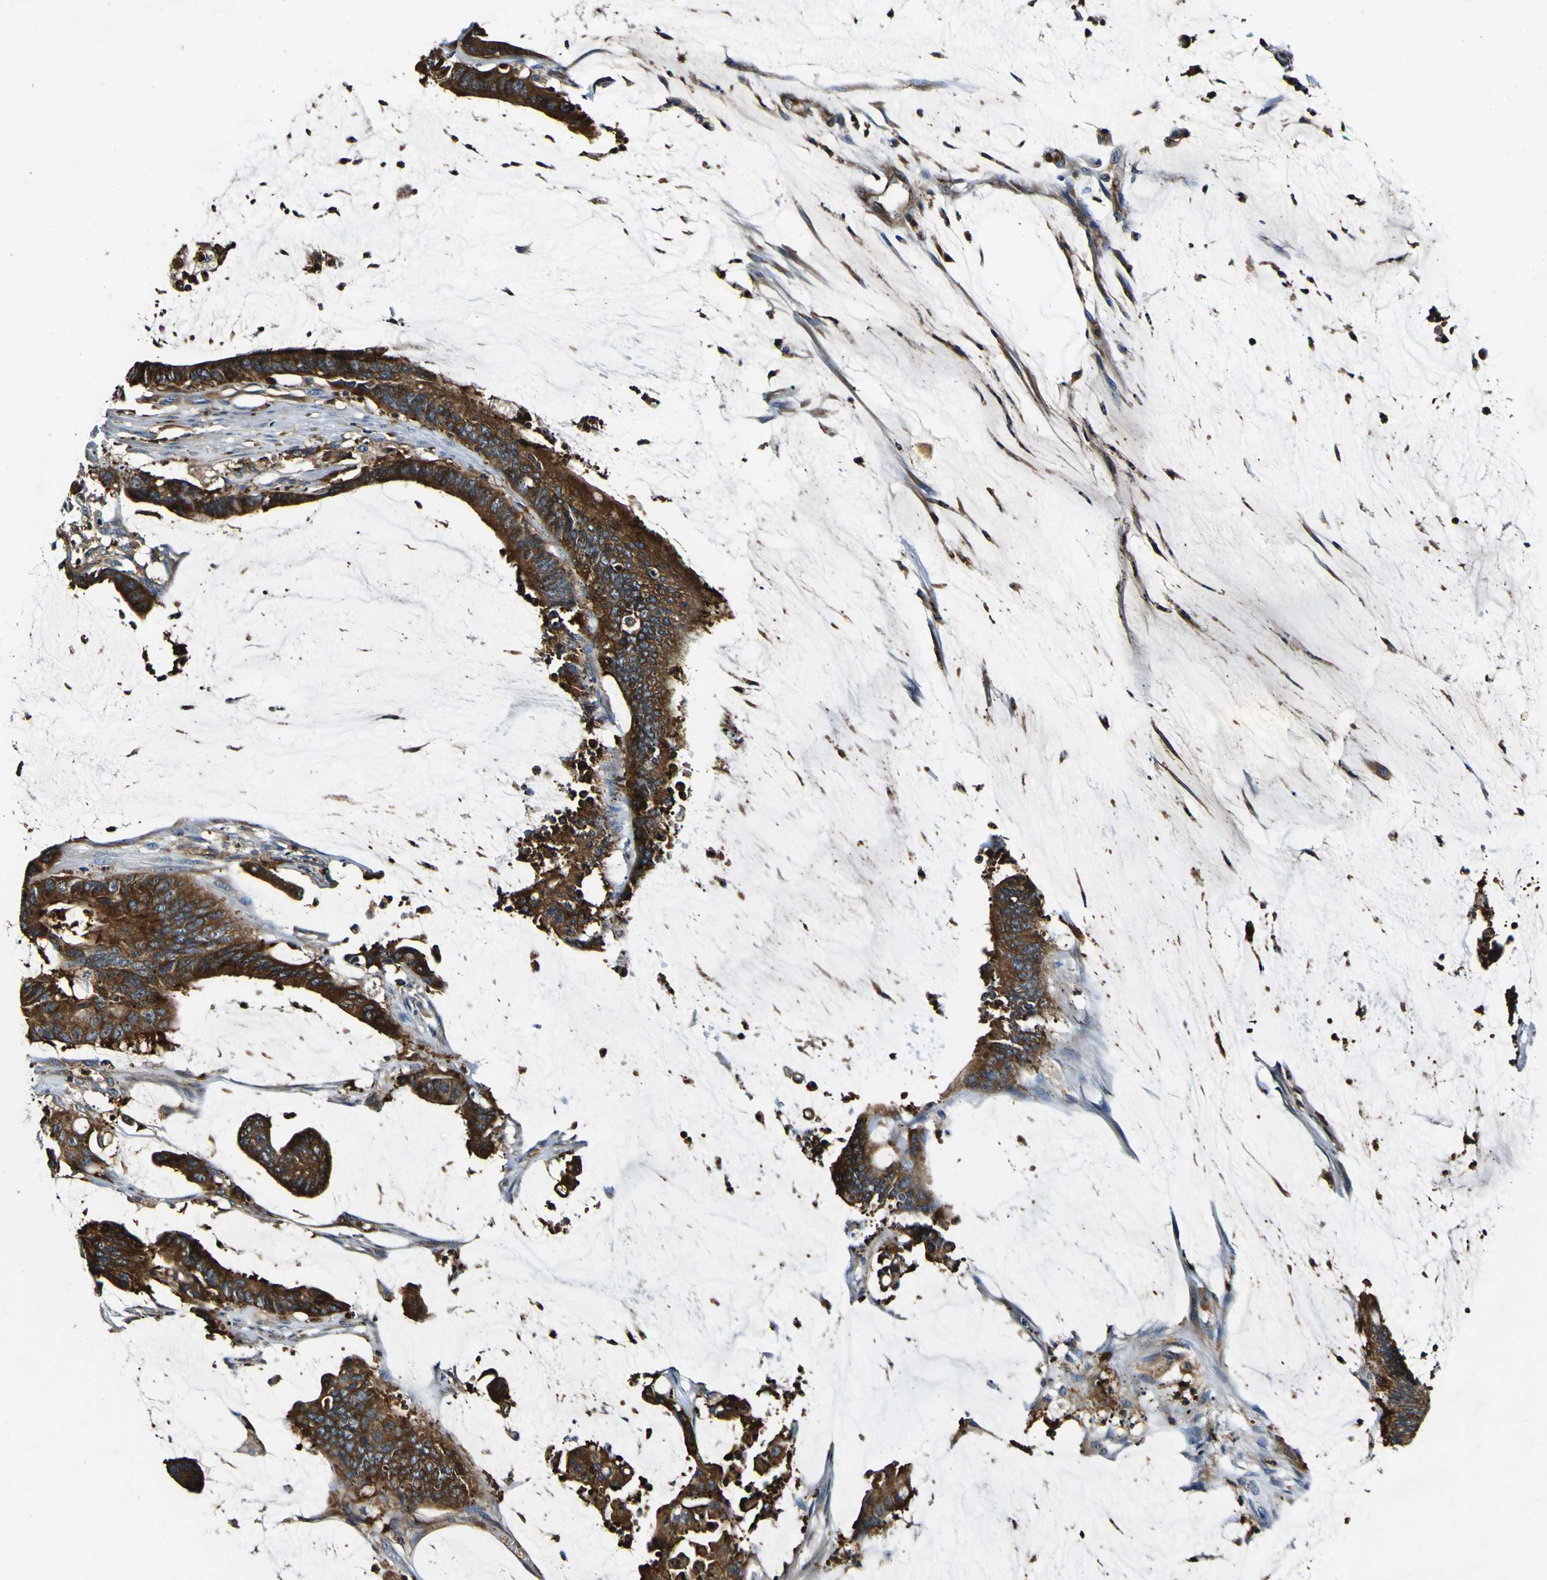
{"staining": {"intensity": "strong", "quantity": ">75%", "location": "cytoplasmic/membranous"}, "tissue": "colorectal cancer", "cell_type": "Tumor cells", "image_type": "cancer", "snomed": [{"axis": "morphology", "description": "Adenocarcinoma, NOS"}, {"axis": "topography", "description": "Rectum"}], "caption": "Immunohistochemical staining of colorectal cancer displays high levels of strong cytoplasmic/membranous protein expression in about >75% of tumor cells.", "gene": "RHOT2", "patient": {"sex": "female", "age": 66}}